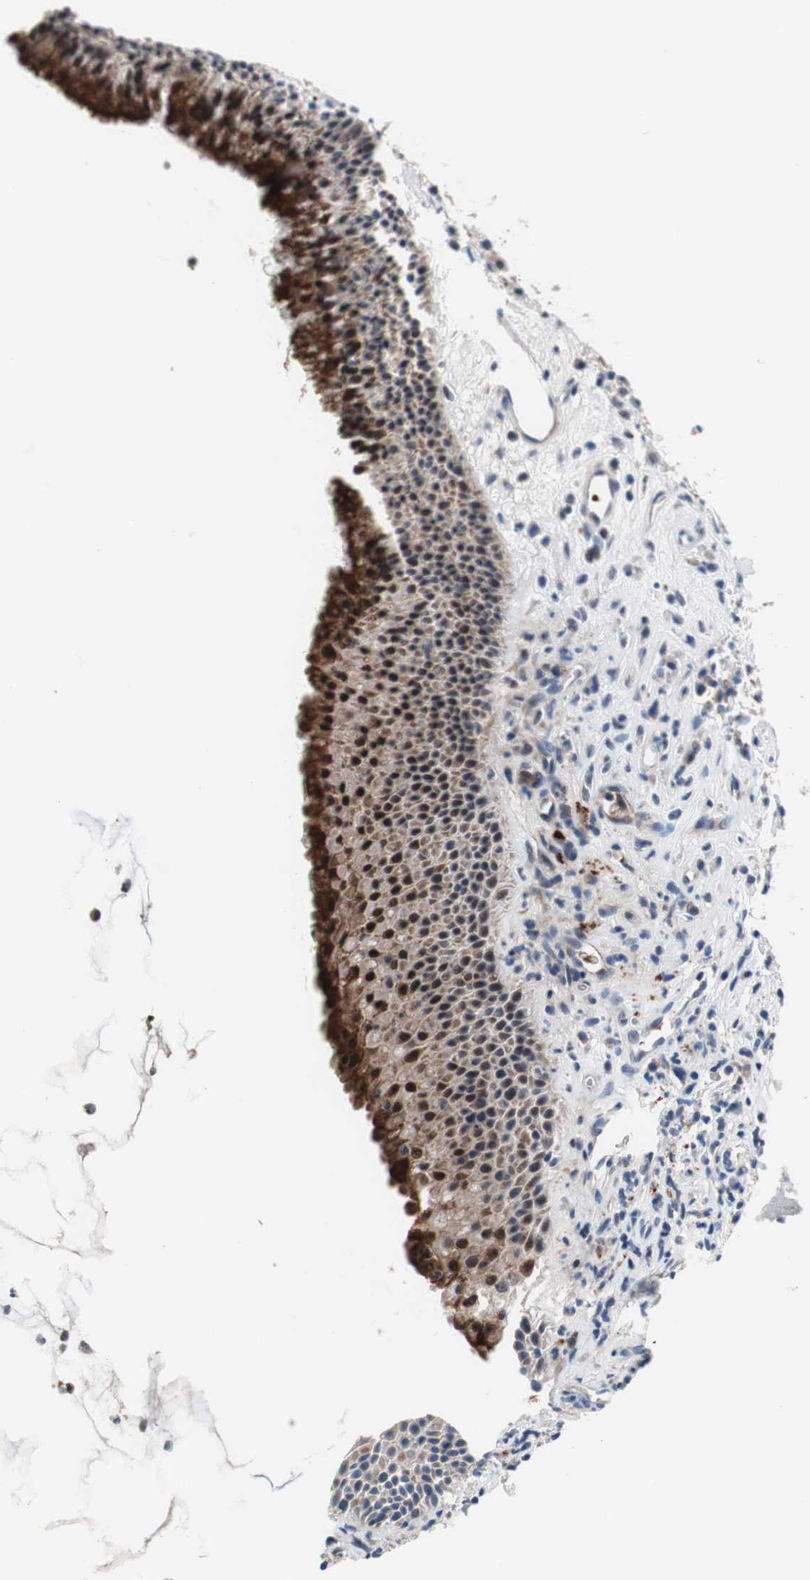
{"staining": {"intensity": "moderate", "quantity": "25%-75%", "location": "cytoplasmic/membranous"}, "tissue": "nasopharynx", "cell_type": "Respiratory epithelial cells", "image_type": "normal", "snomed": [{"axis": "morphology", "description": "Normal tissue, NOS"}, {"axis": "topography", "description": "Nasopharynx"}], "caption": "IHC (DAB (3,3'-diaminobenzidine)) staining of unremarkable nasopharynx reveals moderate cytoplasmic/membranous protein staining in about 25%-75% of respiratory epithelial cells.", "gene": "CDON", "patient": {"sex": "female", "age": 51}}